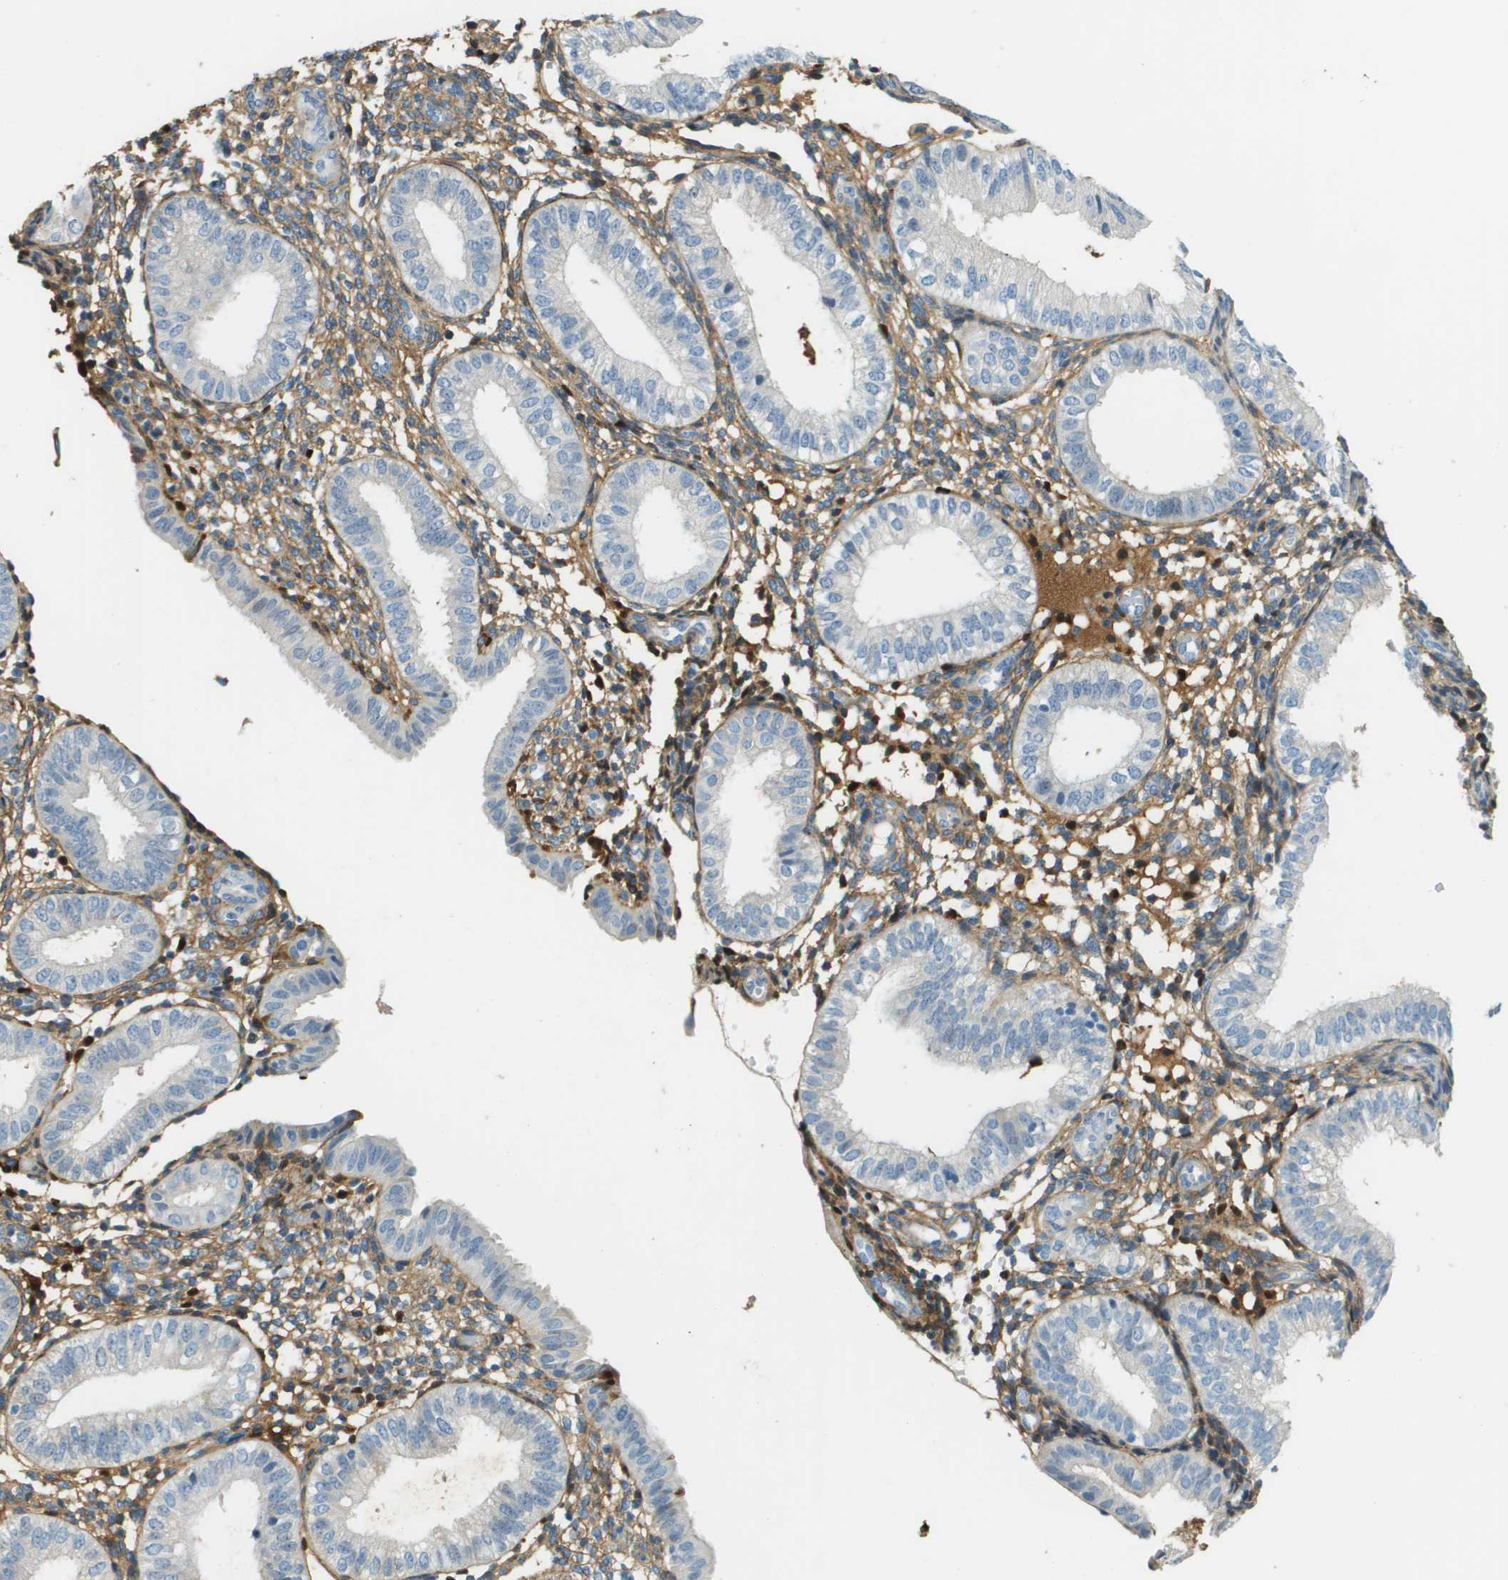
{"staining": {"intensity": "moderate", "quantity": "25%-75%", "location": "cytoplasmic/membranous"}, "tissue": "endometrium", "cell_type": "Cells in endometrial stroma", "image_type": "normal", "snomed": [{"axis": "morphology", "description": "Normal tissue, NOS"}, {"axis": "topography", "description": "Endometrium"}], "caption": "Human endometrium stained with a brown dye reveals moderate cytoplasmic/membranous positive staining in approximately 25%-75% of cells in endometrial stroma.", "gene": "DCN", "patient": {"sex": "female", "age": 39}}